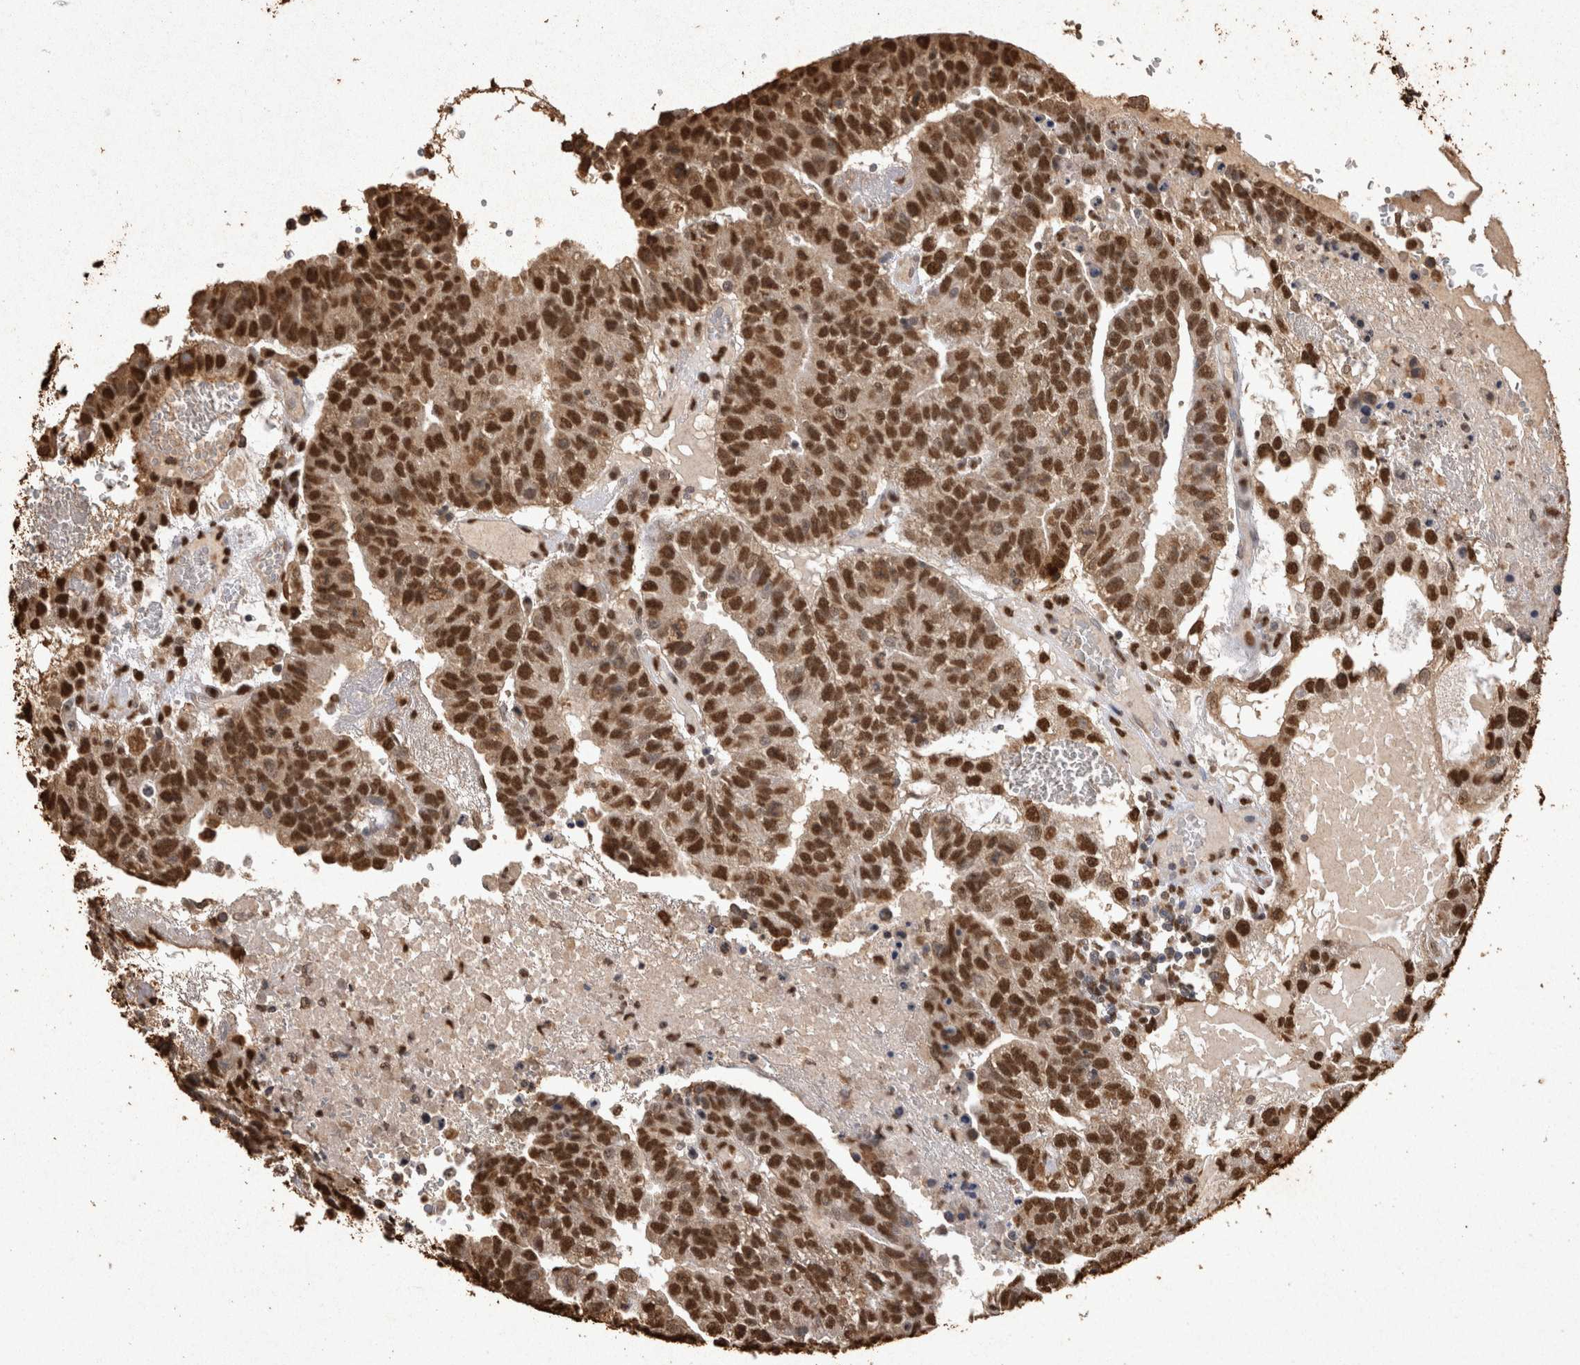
{"staining": {"intensity": "strong", "quantity": ">75%", "location": "nuclear"}, "tissue": "testis cancer", "cell_type": "Tumor cells", "image_type": "cancer", "snomed": [{"axis": "morphology", "description": "Seminoma, NOS"}, {"axis": "morphology", "description": "Carcinoma, Embryonal, NOS"}, {"axis": "topography", "description": "Testis"}], "caption": "There is high levels of strong nuclear expression in tumor cells of testis cancer (seminoma), as demonstrated by immunohistochemical staining (brown color).", "gene": "OAS2", "patient": {"sex": "male", "age": 52}}